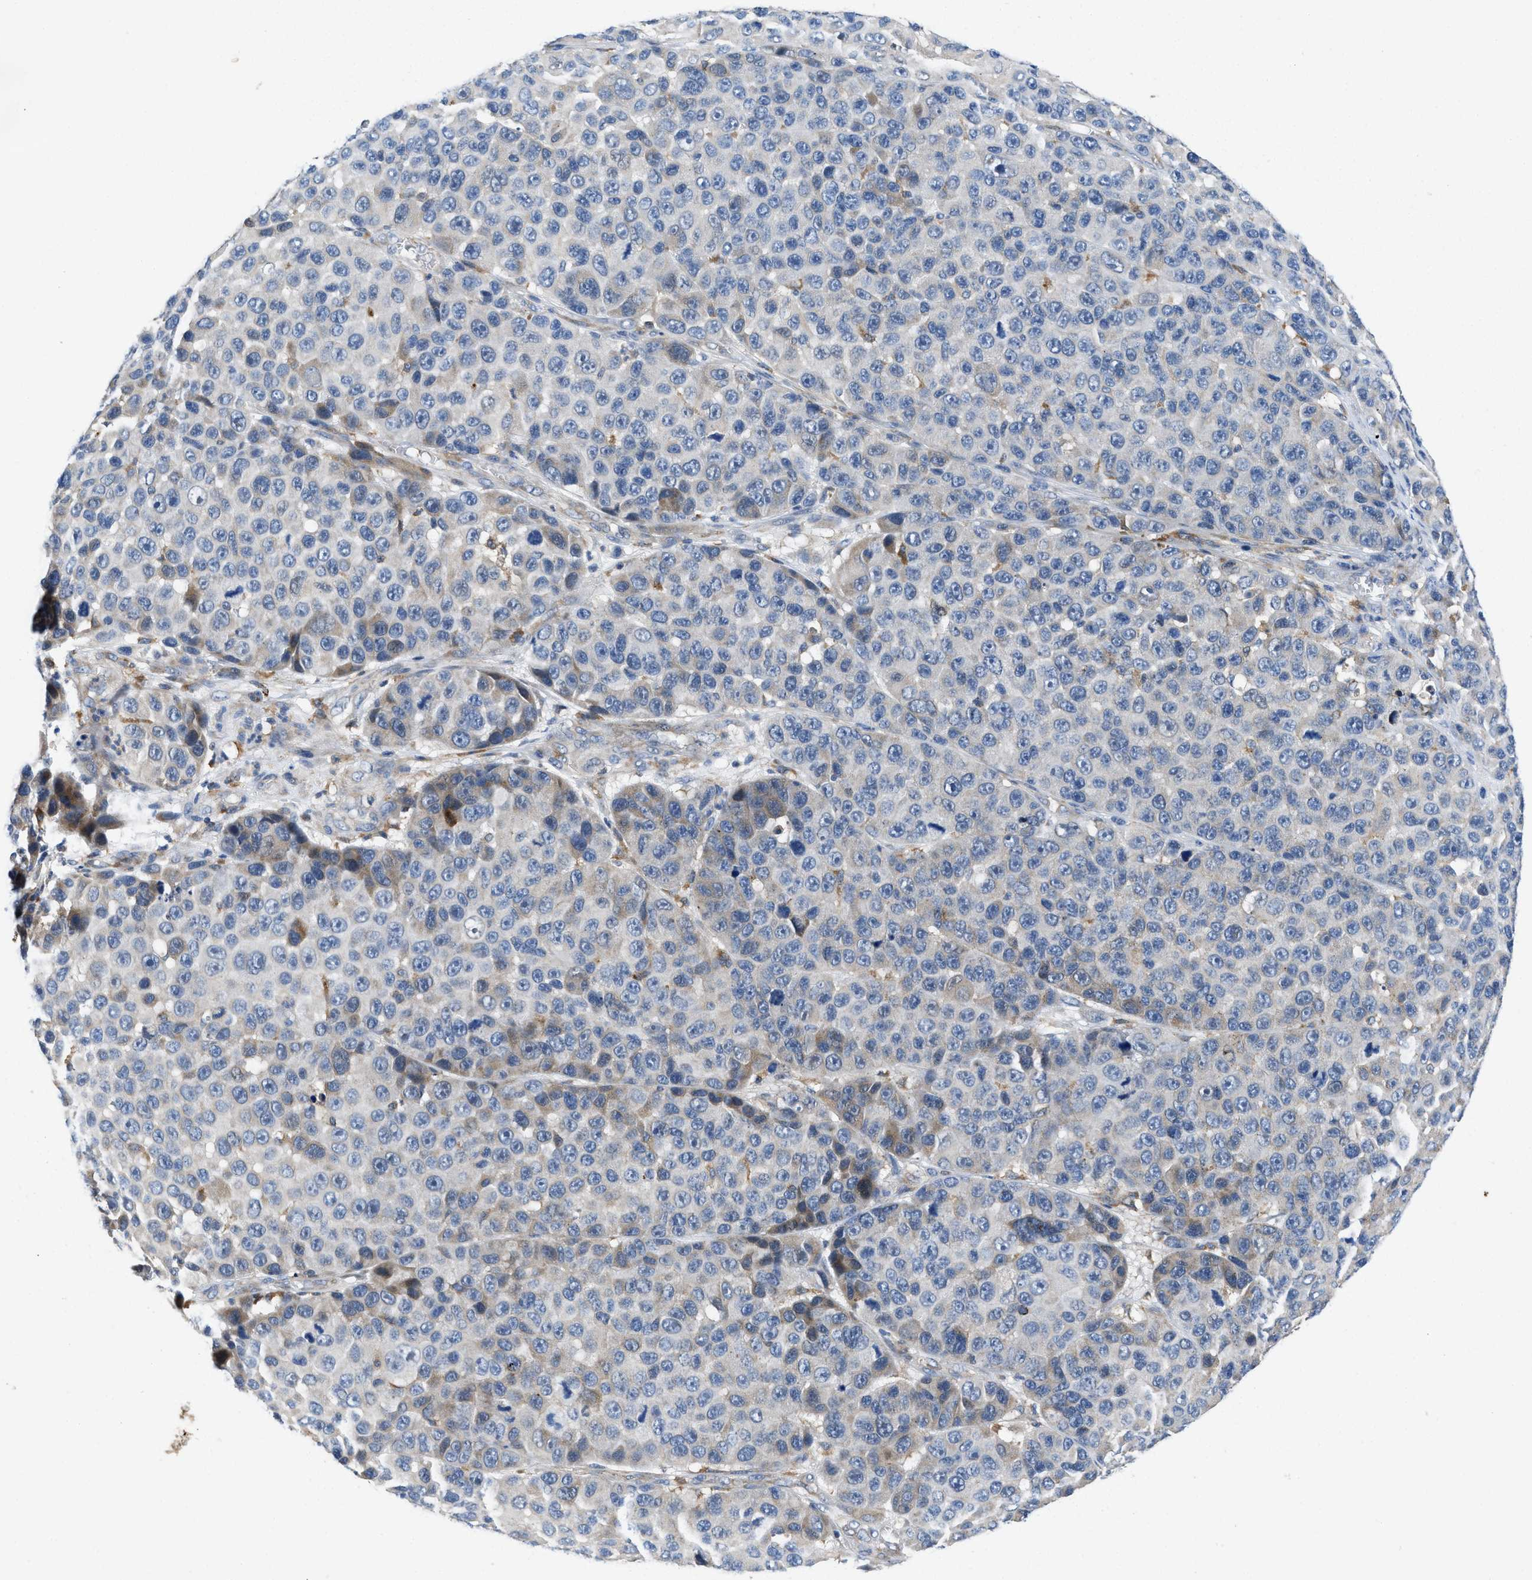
{"staining": {"intensity": "negative", "quantity": "none", "location": "none"}, "tissue": "melanoma", "cell_type": "Tumor cells", "image_type": "cancer", "snomed": [{"axis": "morphology", "description": "Malignant melanoma, NOS"}, {"axis": "topography", "description": "Skin"}], "caption": "Immunohistochemical staining of malignant melanoma displays no significant staining in tumor cells.", "gene": "ENPP4", "patient": {"sex": "male", "age": 53}}